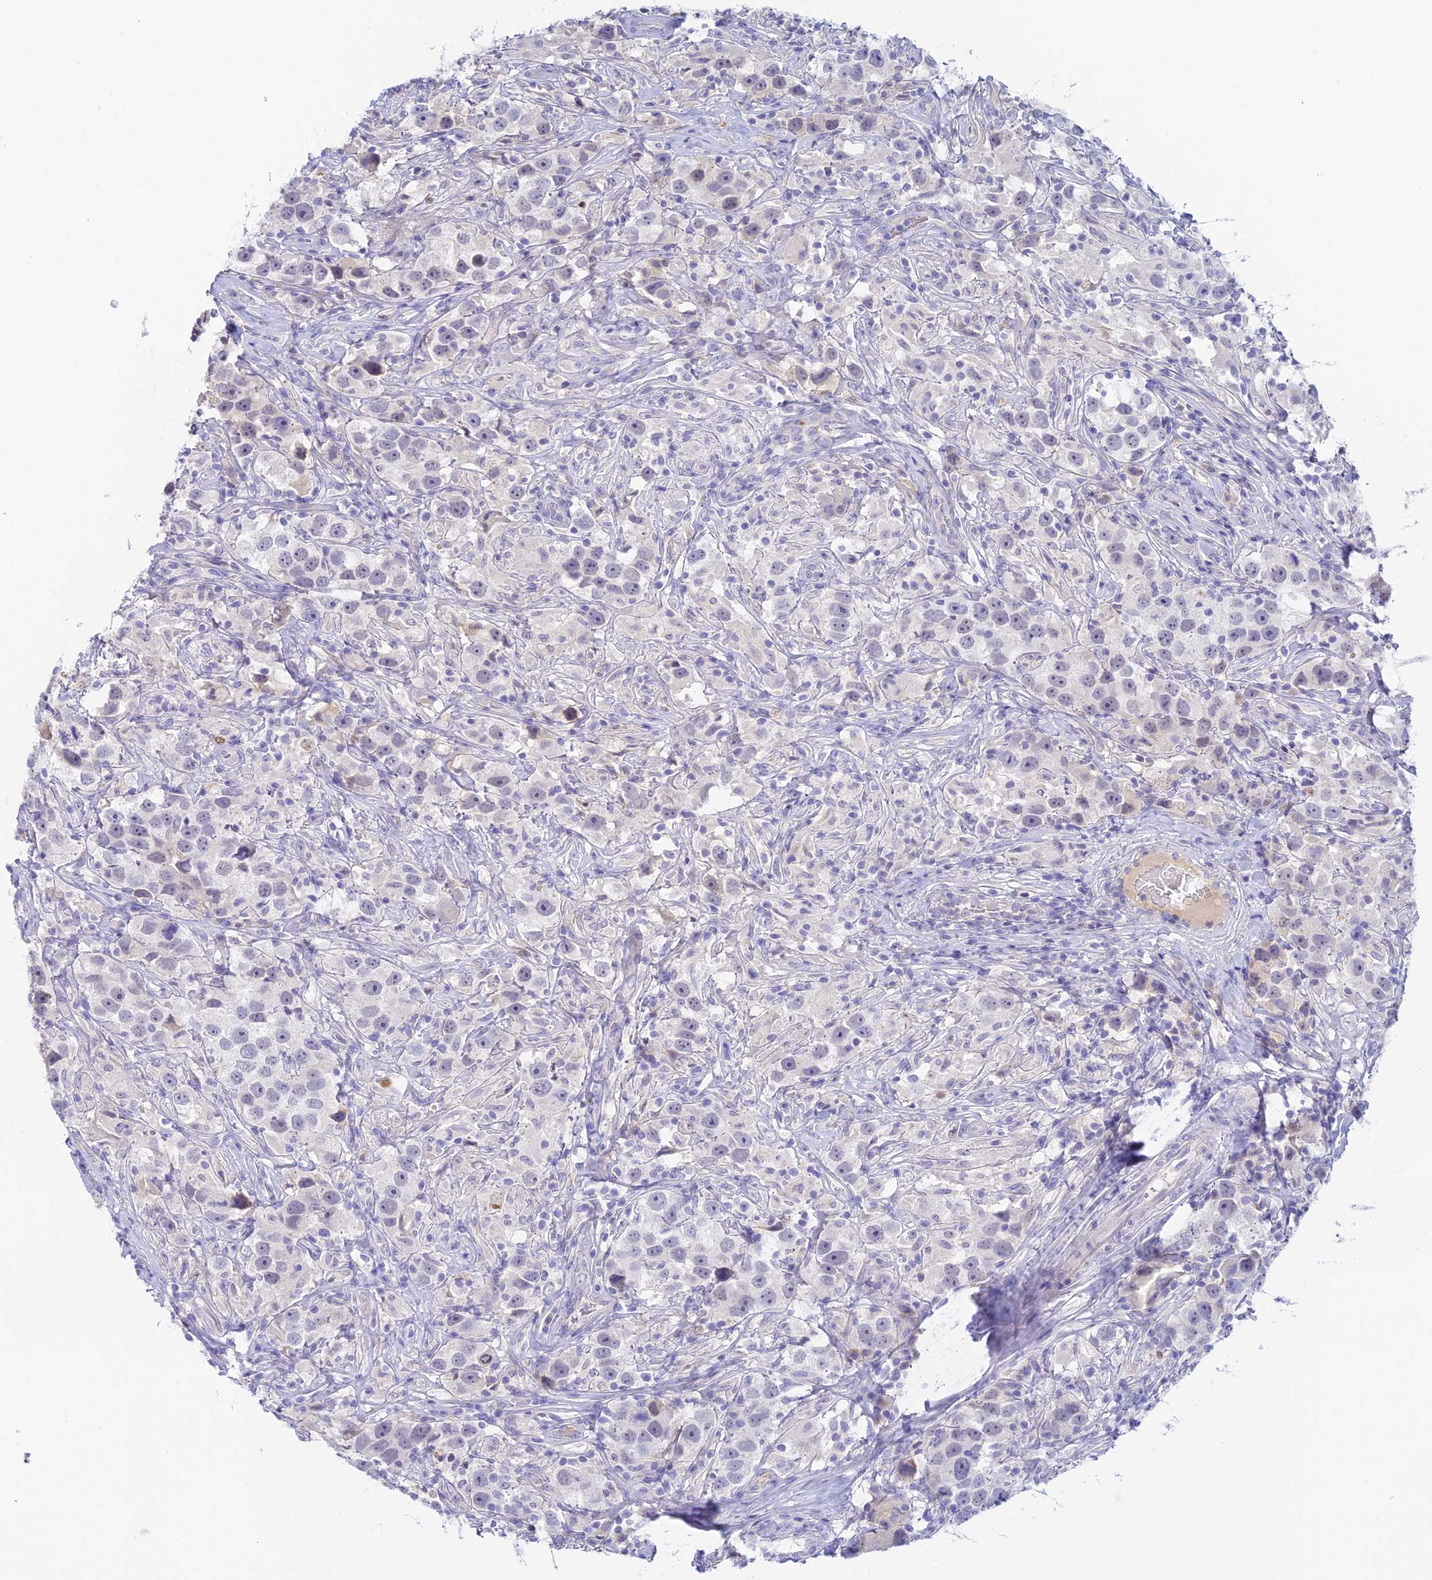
{"staining": {"intensity": "negative", "quantity": "none", "location": "none"}, "tissue": "testis cancer", "cell_type": "Tumor cells", "image_type": "cancer", "snomed": [{"axis": "morphology", "description": "Seminoma, NOS"}, {"axis": "topography", "description": "Testis"}], "caption": "Immunohistochemical staining of human seminoma (testis) demonstrates no significant expression in tumor cells.", "gene": "INTS13", "patient": {"sex": "male", "age": 49}}